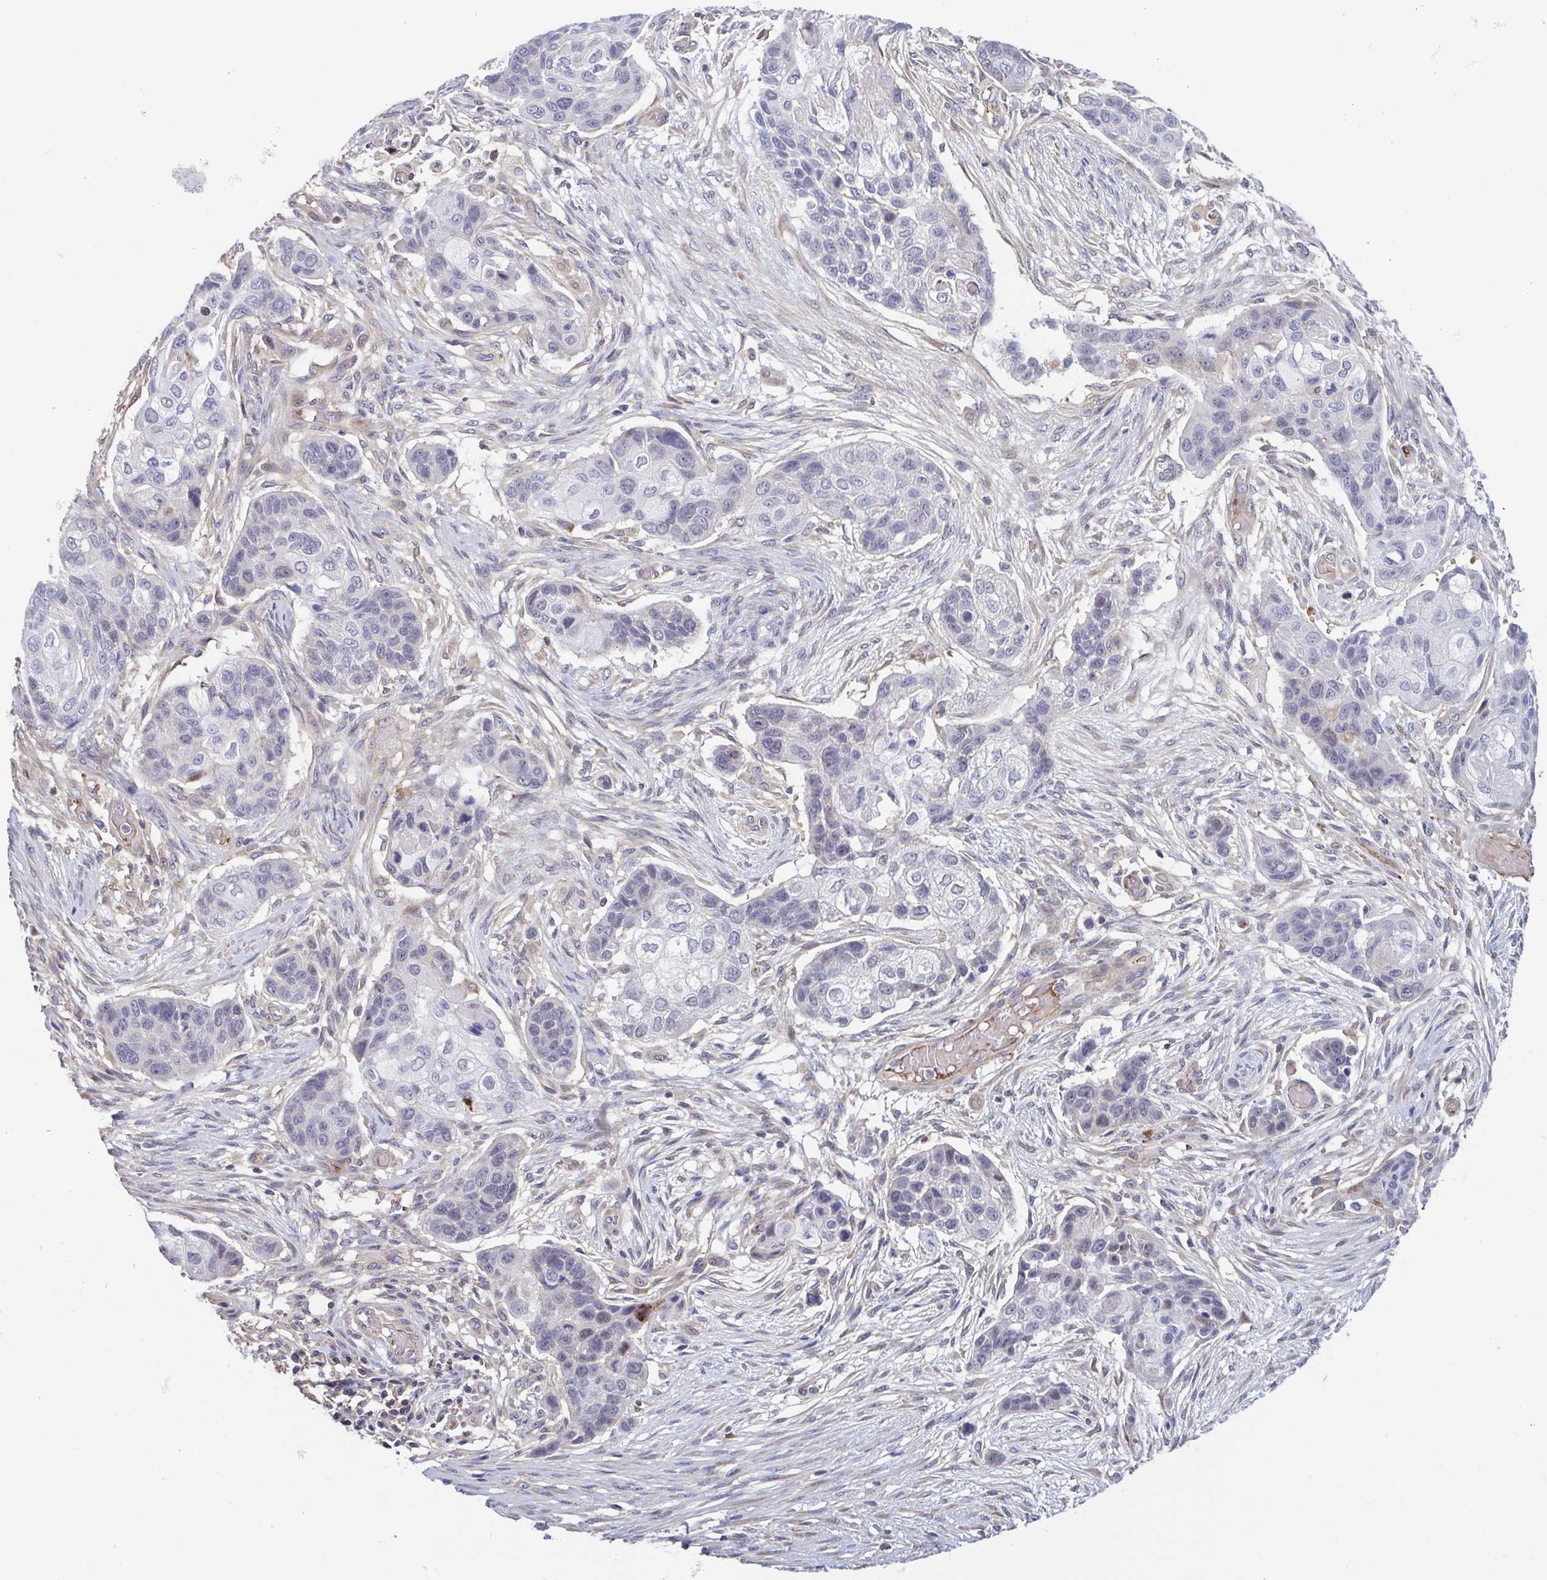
{"staining": {"intensity": "negative", "quantity": "none", "location": "none"}, "tissue": "lung cancer", "cell_type": "Tumor cells", "image_type": "cancer", "snomed": [{"axis": "morphology", "description": "Squamous cell carcinoma, NOS"}, {"axis": "topography", "description": "Lung"}], "caption": "High magnification brightfield microscopy of lung cancer stained with DAB (3,3'-diaminobenzidine) (brown) and counterstained with hematoxylin (blue): tumor cells show no significant expression. (Brightfield microscopy of DAB IHC at high magnification).", "gene": "LRRC38", "patient": {"sex": "male", "age": 69}}